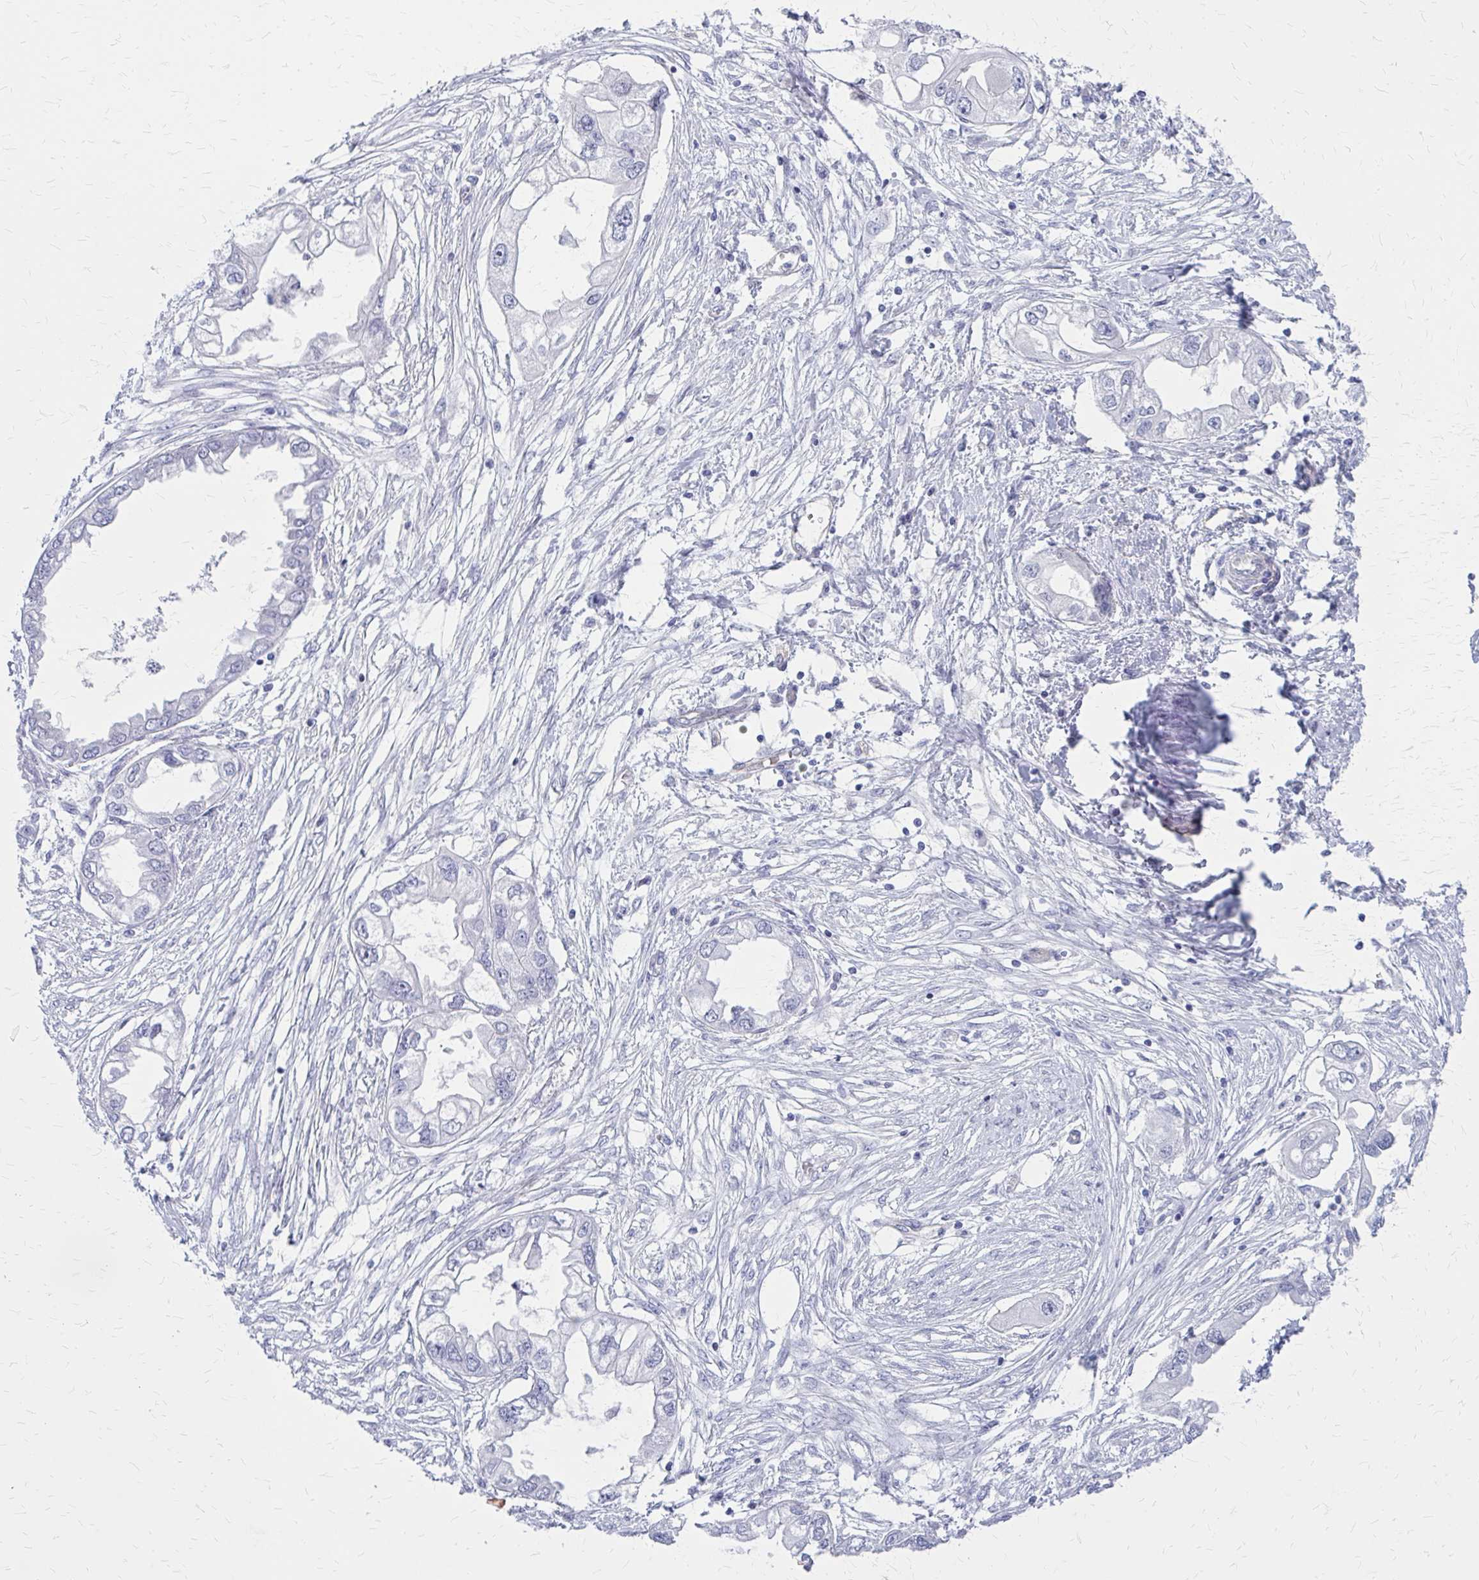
{"staining": {"intensity": "negative", "quantity": "none", "location": "none"}, "tissue": "endometrial cancer", "cell_type": "Tumor cells", "image_type": "cancer", "snomed": [{"axis": "morphology", "description": "Adenocarcinoma, NOS"}, {"axis": "morphology", "description": "Adenocarcinoma, metastatic, NOS"}, {"axis": "topography", "description": "Adipose tissue"}, {"axis": "topography", "description": "Endometrium"}], "caption": "Photomicrograph shows no significant protein staining in tumor cells of endometrial cancer. (DAB (3,3'-diaminobenzidine) immunohistochemistry with hematoxylin counter stain).", "gene": "CLIC2", "patient": {"sex": "female", "age": 67}}